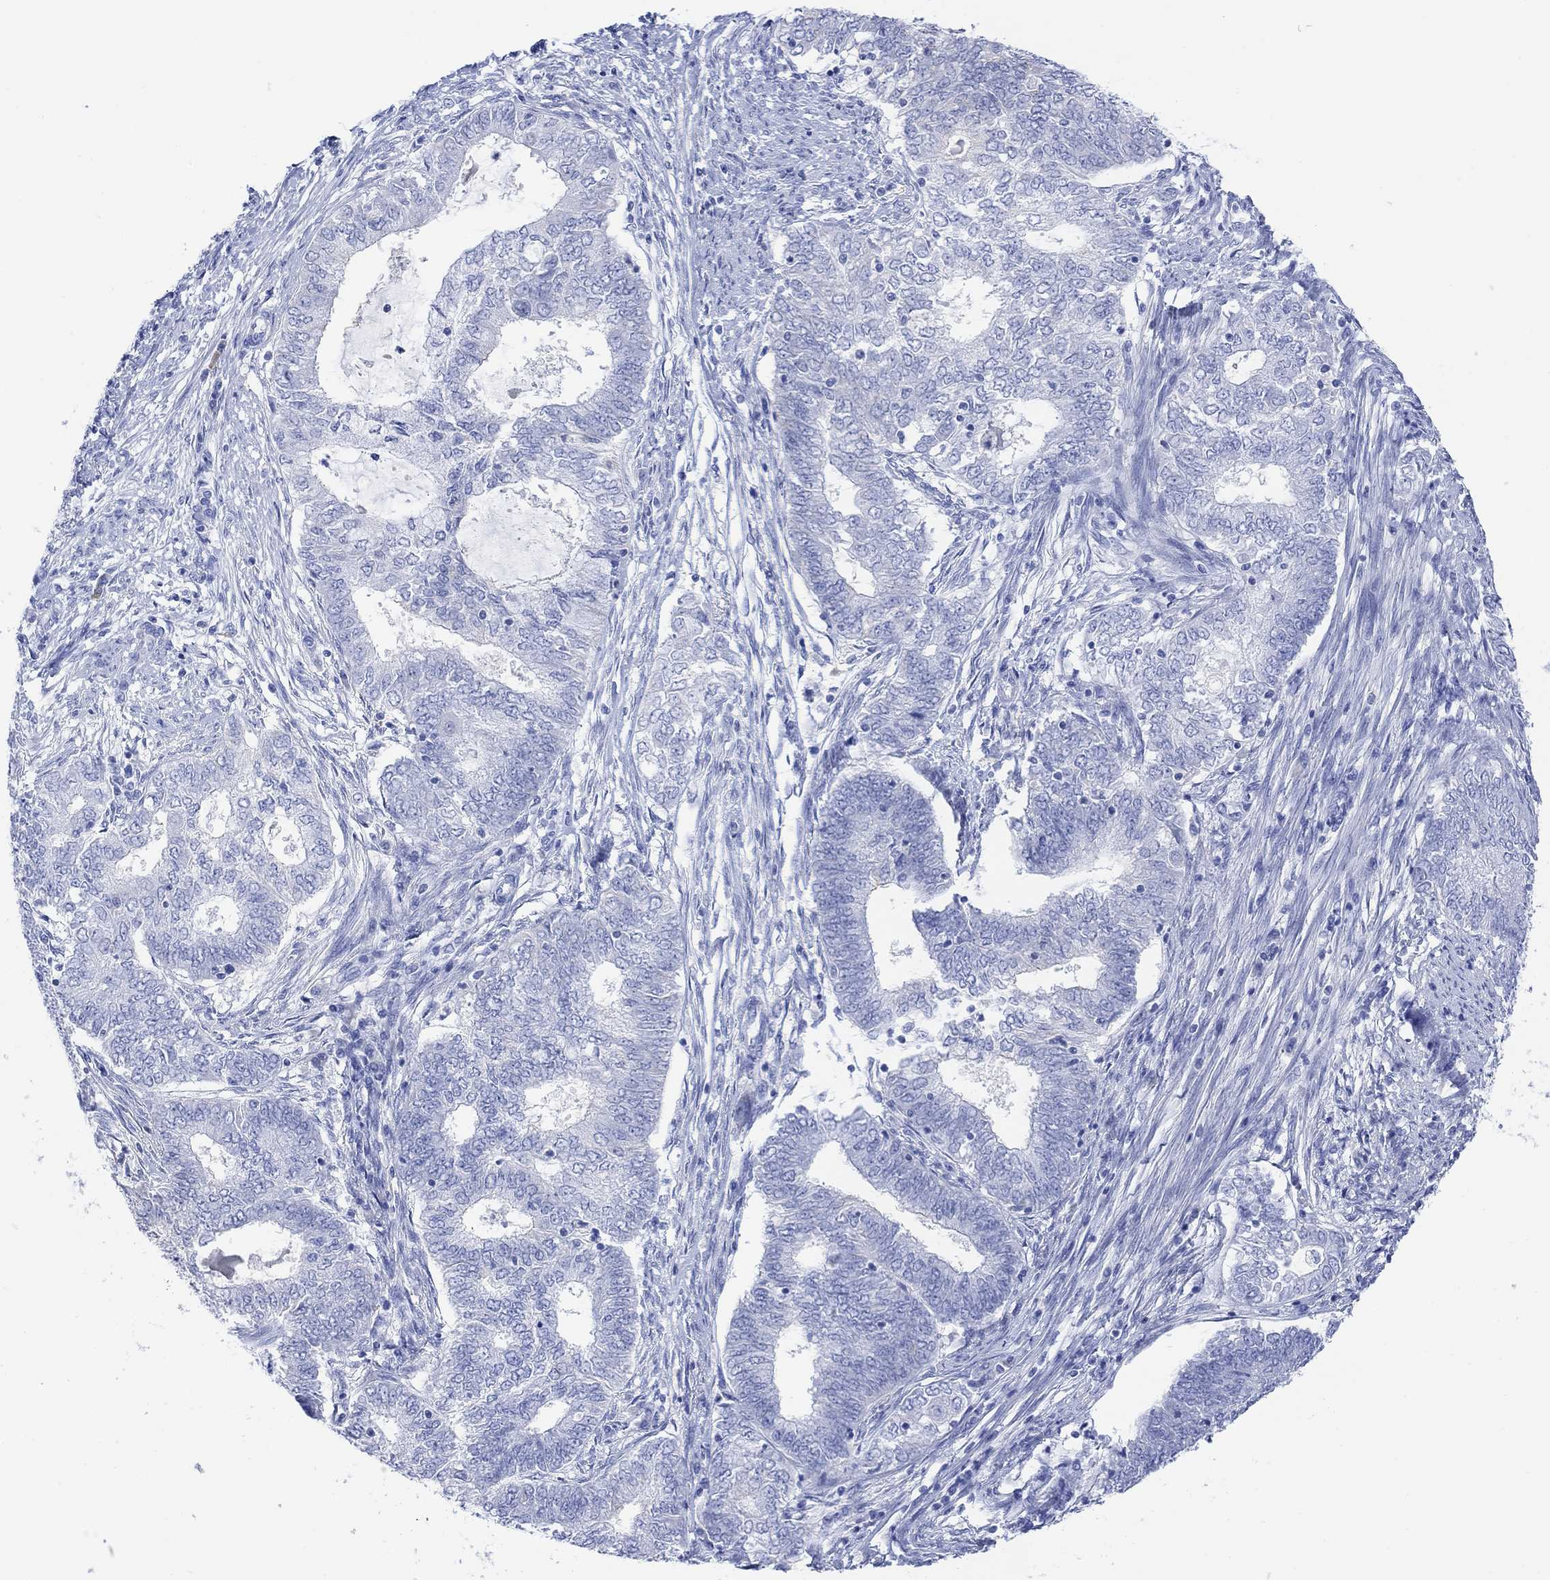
{"staining": {"intensity": "negative", "quantity": "none", "location": "none"}, "tissue": "endometrial cancer", "cell_type": "Tumor cells", "image_type": "cancer", "snomed": [{"axis": "morphology", "description": "Adenocarcinoma, NOS"}, {"axis": "topography", "description": "Endometrium"}], "caption": "DAB immunohistochemical staining of endometrial cancer (adenocarcinoma) displays no significant expression in tumor cells.", "gene": "GNG13", "patient": {"sex": "female", "age": 62}}